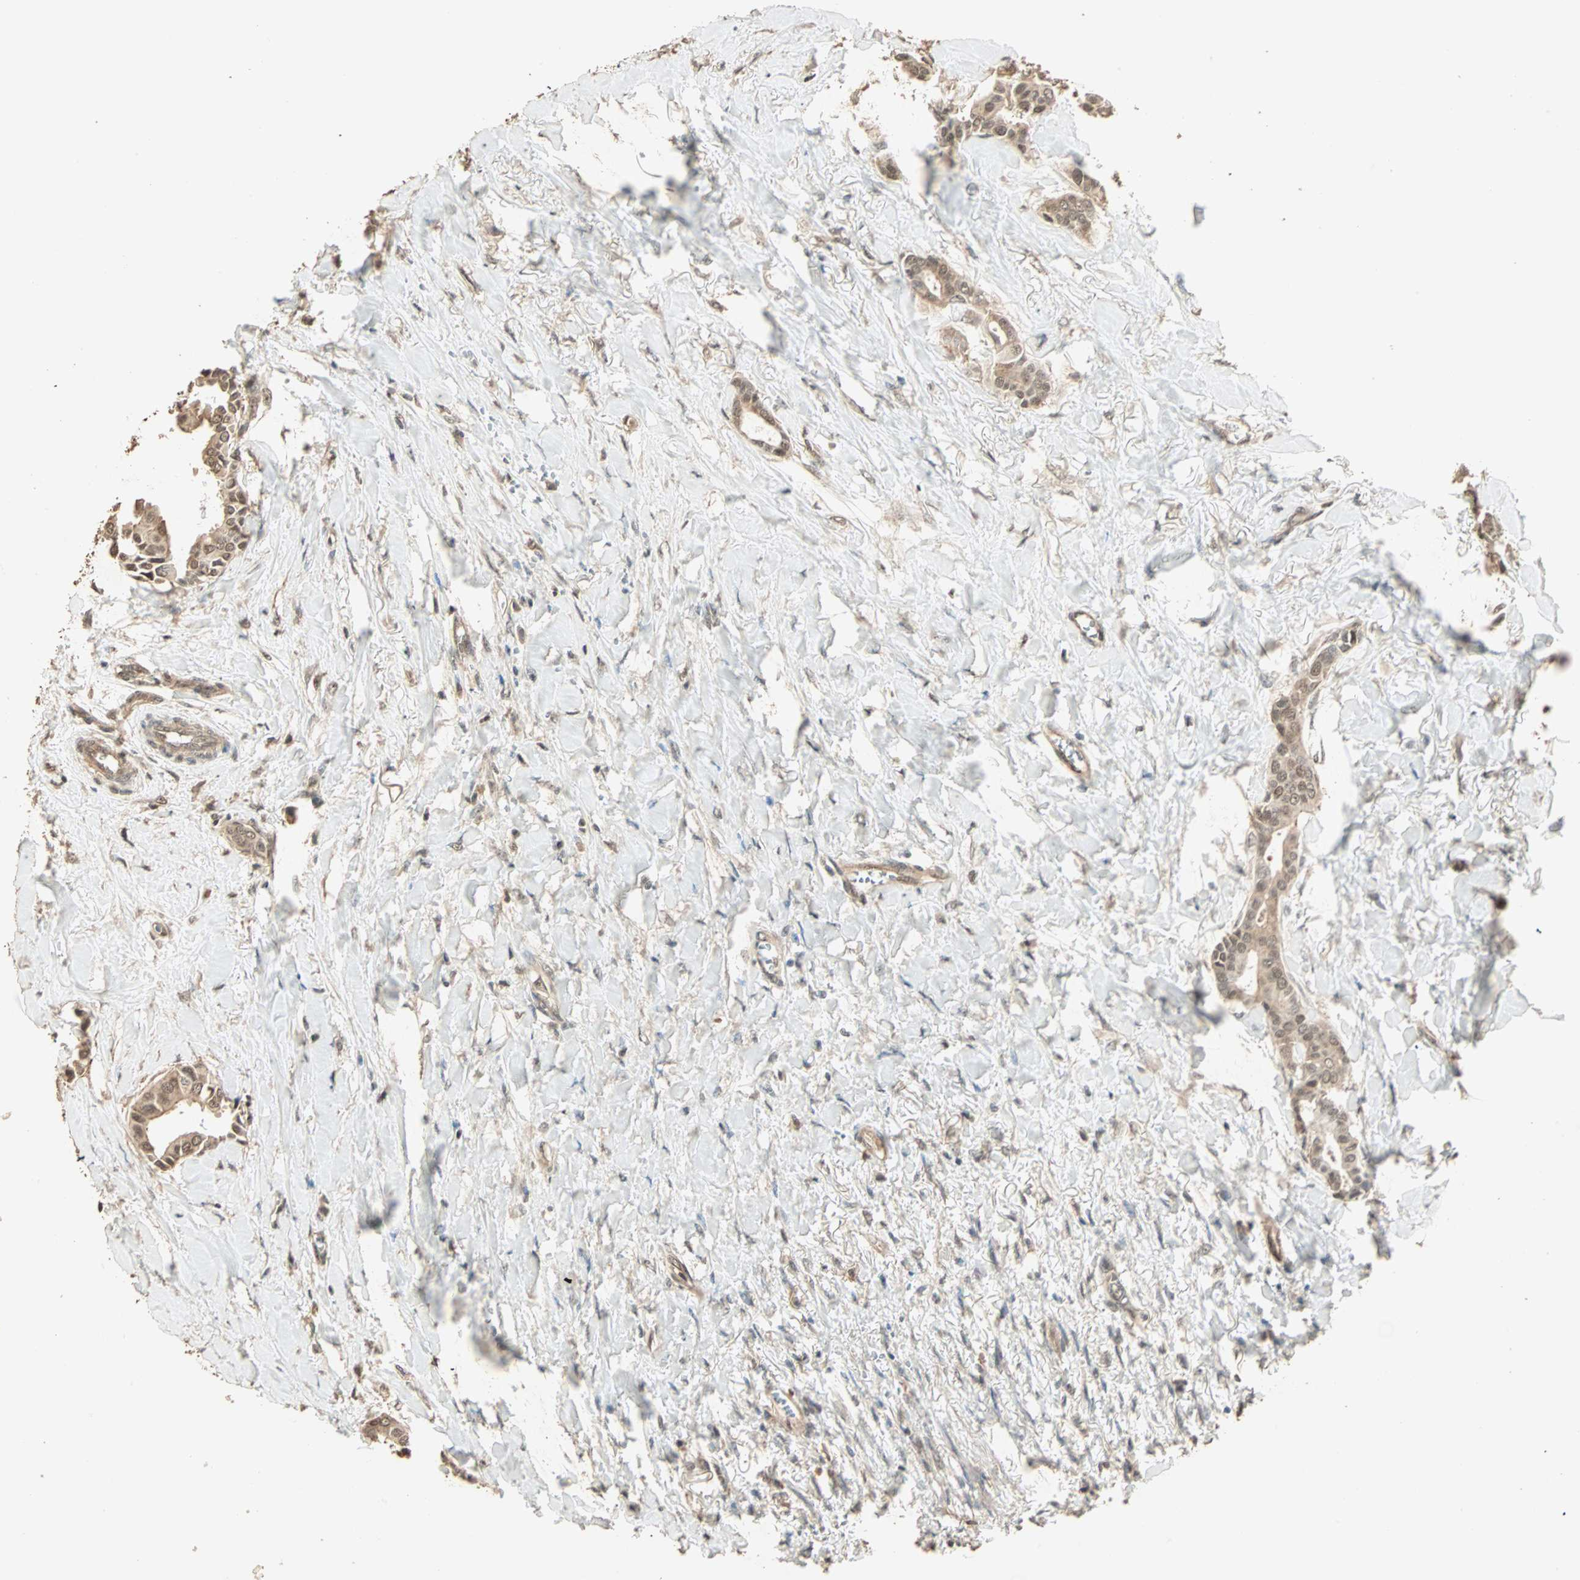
{"staining": {"intensity": "moderate", "quantity": ">75%", "location": "cytoplasmic/membranous,nuclear"}, "tissue": "head and neck cancer", "cell_type": "Tumor cells", "image_type": "cancer", "snomed": [{"axis": "morphology", "description": "Adenocarcinoma, NOS"}, {"axis": "topography", "description": "Salivary gland"}, {"axis": "topography", "description": "Head-Neck"}], "caption": "Immunohistochemical staining of human adenocarcinoma (head and neck) reveals medium levels of moderate cytoplasmic/membranous and nuclear staining in approximately >75% of tumor cells.", "gene": "ZBTB33", "patient": {"sex": "female", "age": 59}}